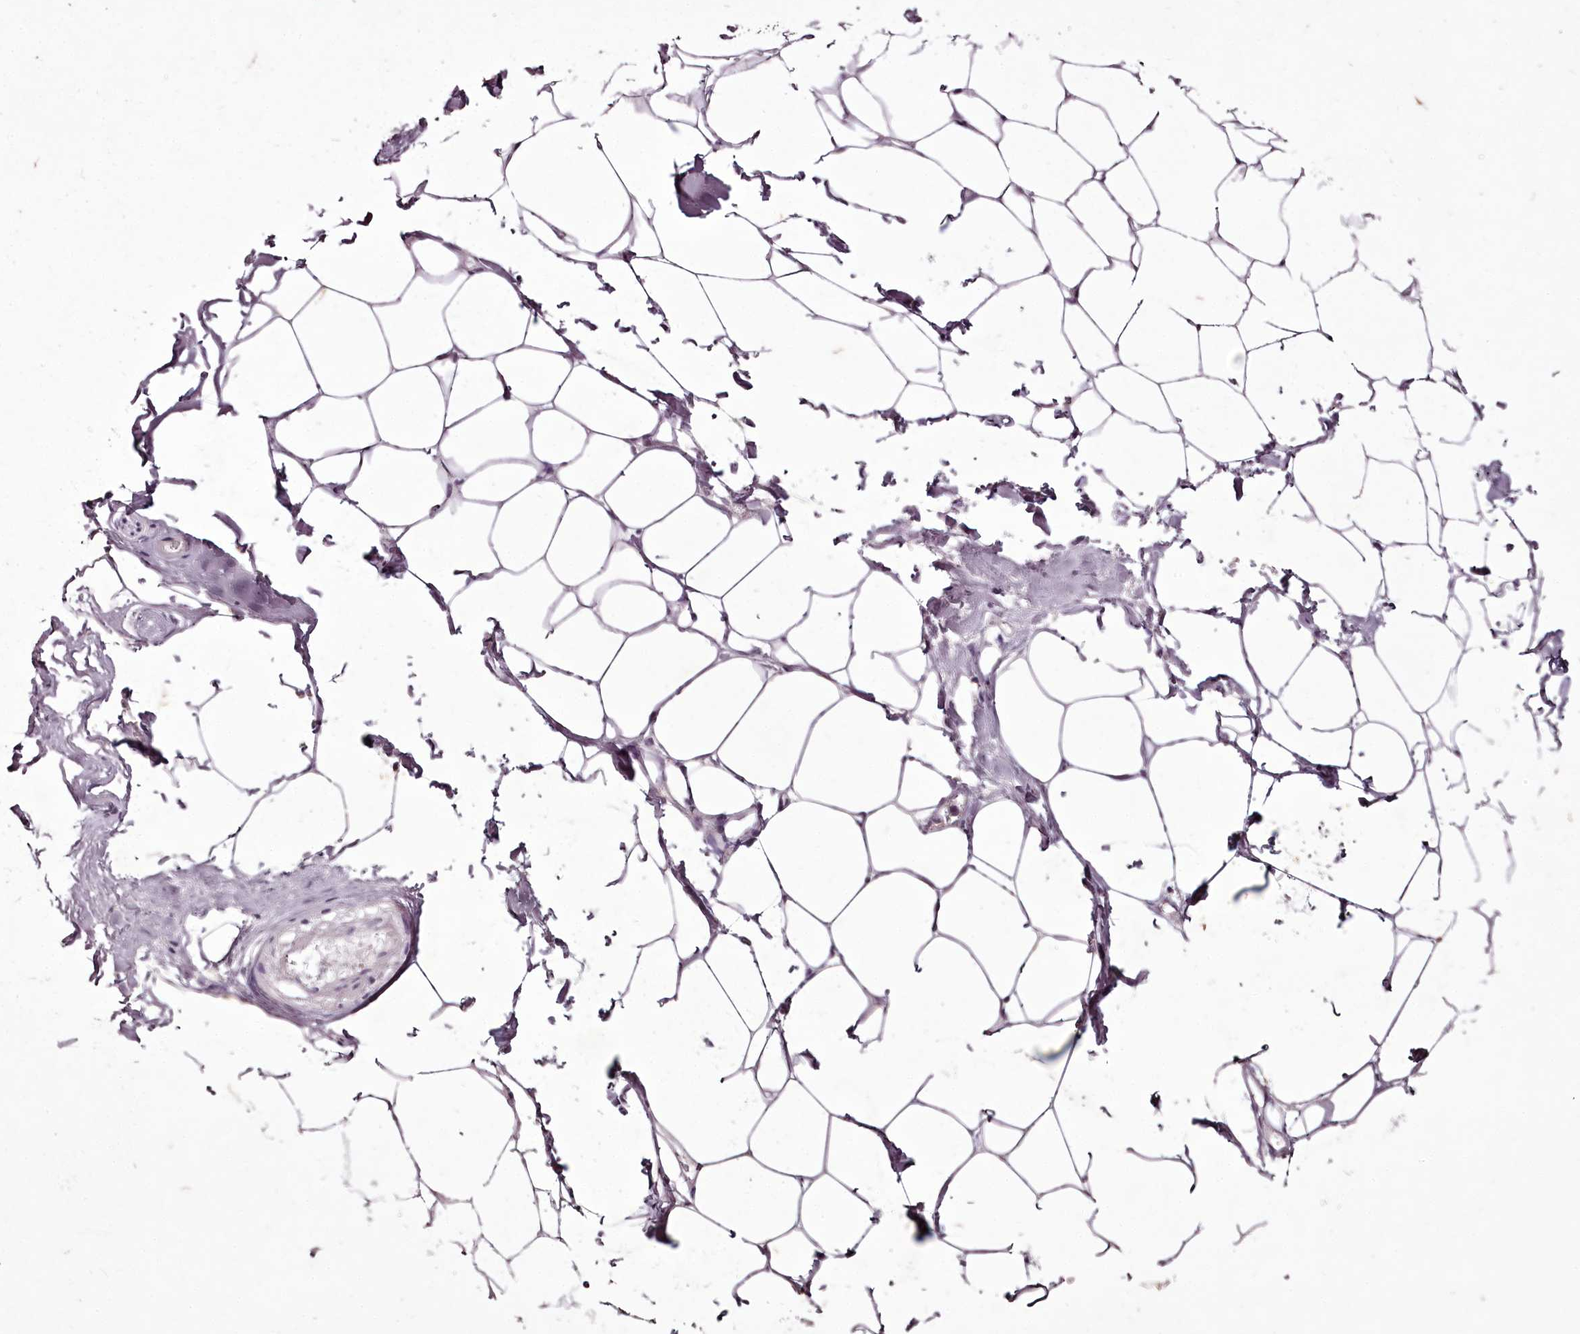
{"staining": {"intensity": "negative", "quantity": "none", "location": "none"}, "tissue": "adipose tissue", "cell_type": "Adipocytes", "image_type": "normal", "snomed": [{"axis": "morphology", "description": "Normal tissue, NOS"}, {"axis": "morphology", "description": "Adenocarcinoma, Low grade"}, {"axis": "topography", "description": "Prostate"}, {"axis": "topography", "description": "Peripheral nerve tissue"}], "caption": "Image shows no protein staining in adipocytes of unremarkable adipose tissue. (DAB immunohistochemistry (IHC) visualized using brightfield microscopy, high magnification).", "gene": "C1orf56", "patient": {"sex": "male", "age": 63}}